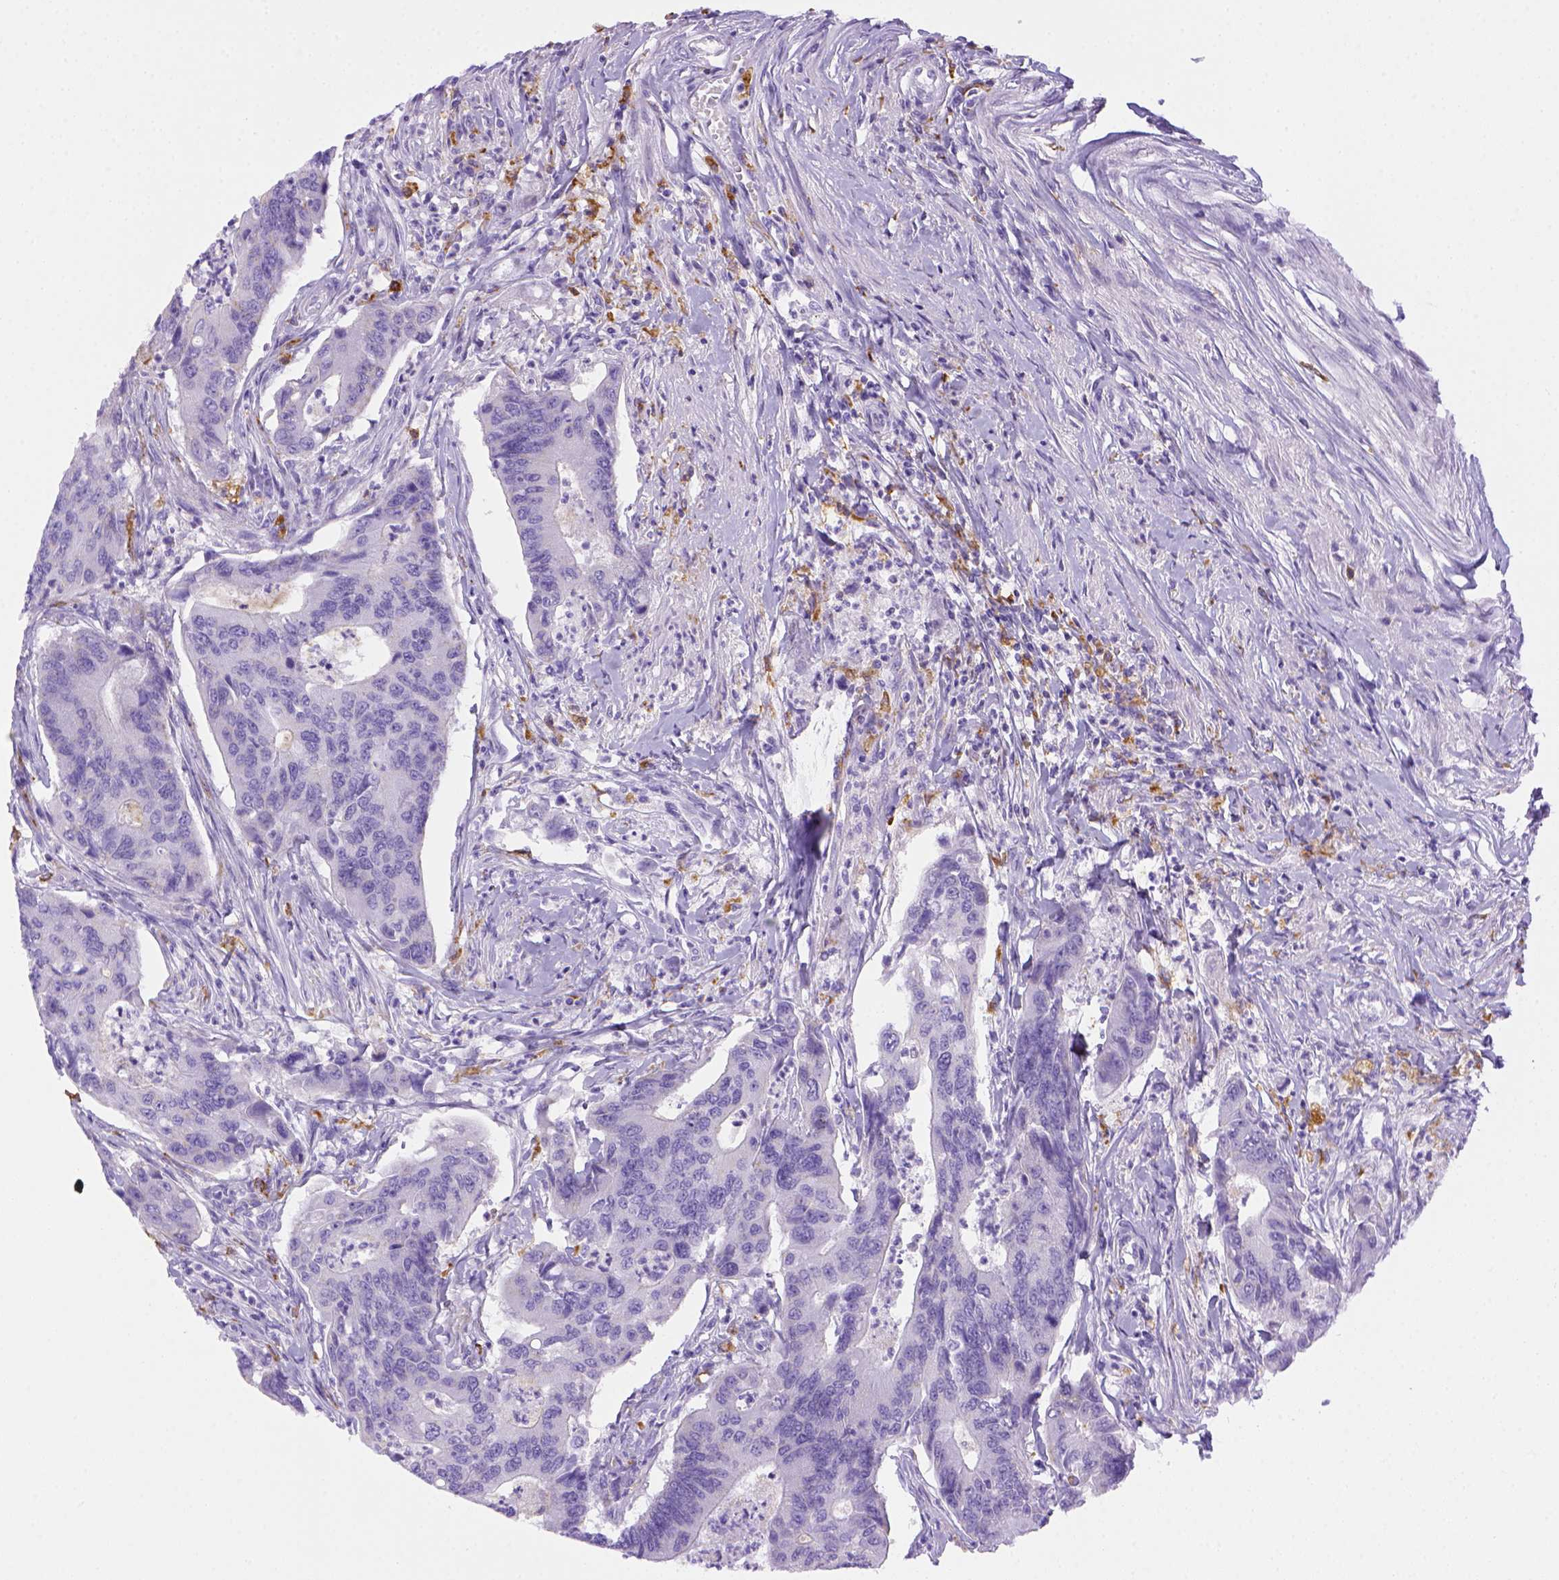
{"staining": {"intensity": "negative", "quantity": "none", "location": "none"}, "tissue": "colorectal cancer", "cell_type": "Tumor cells", "image_type": "cancer", "snomed": [{"axis": "morphology", "description": "Adenocarcinoma, NOS"}, {"axis": "topography", "description": "Colon"}], "caption": "Tumor cells are negative for protein expression in human colorectal adenocarcinoma. Brightfield microscopy of immunohistochemistry (IHC) stained with DAB (3,3'-diaminobenzidine) (brown) and hematoxylin (blue), captured at high magnification.", "gene": "CD68", "patient": {"sex": "female", "age": 67}}